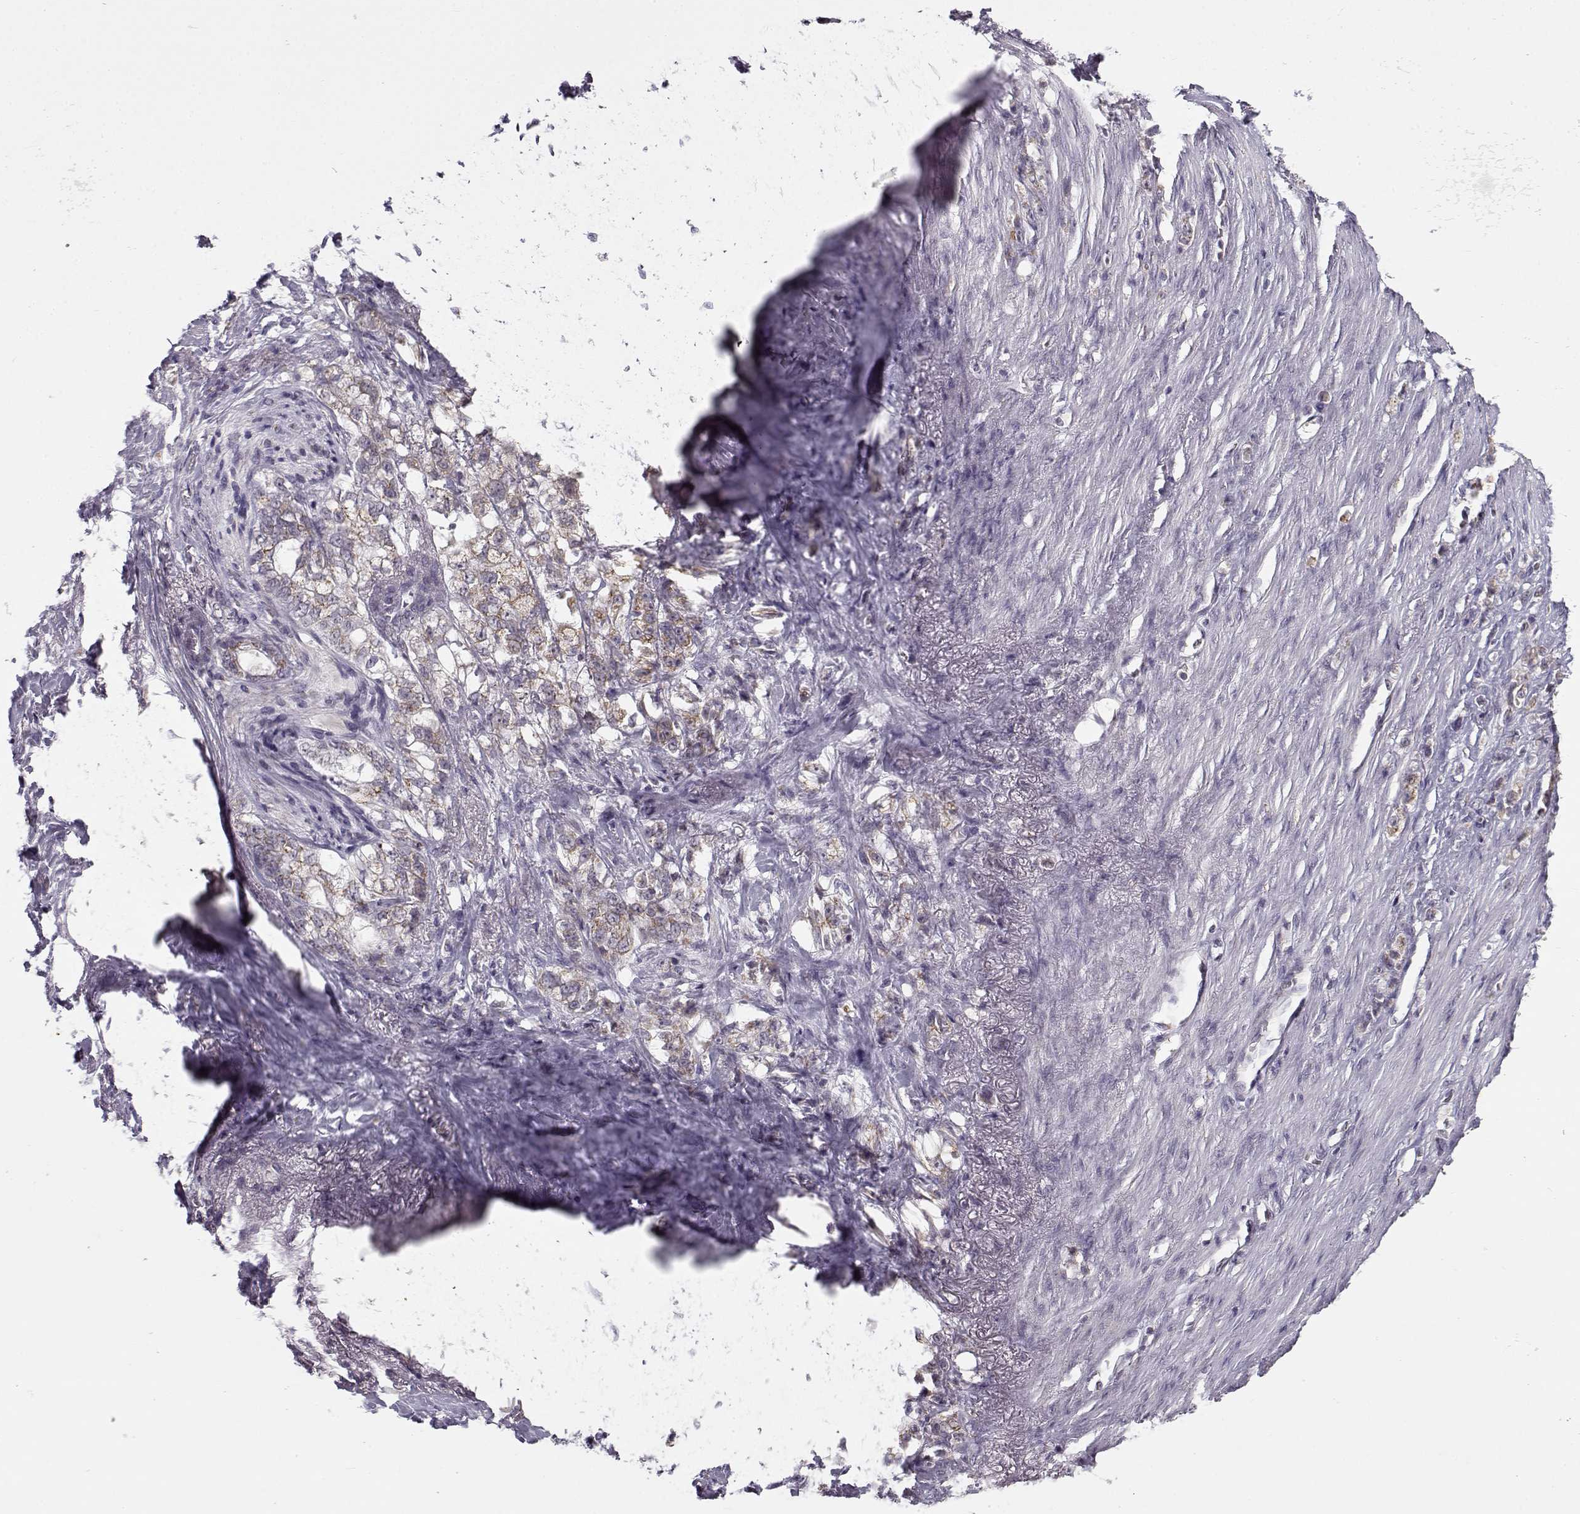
{"staining": {"intensity": "moderate", "quantity": ">75%", "location": "cytoplasmic/membranous"}, "tissue": "stomach cancer", "cell_type": "Tumor cells", "image_type": "cancer", "snomed": [{"axis": "morphology", "description": "Adenocarcinoma, NOS"}, {"axis": "topography", "description": "Stomach, lower"}], "caption": "High-power microscopy captured an IHC histopathology image of adenocarcinoma (stomach), revealing moderate cytoplasmic/membranous positivity in approximately >75% of tumor cells.", "gene": "SLC4A5", "patient": {"sex": "male", "age": 88}}